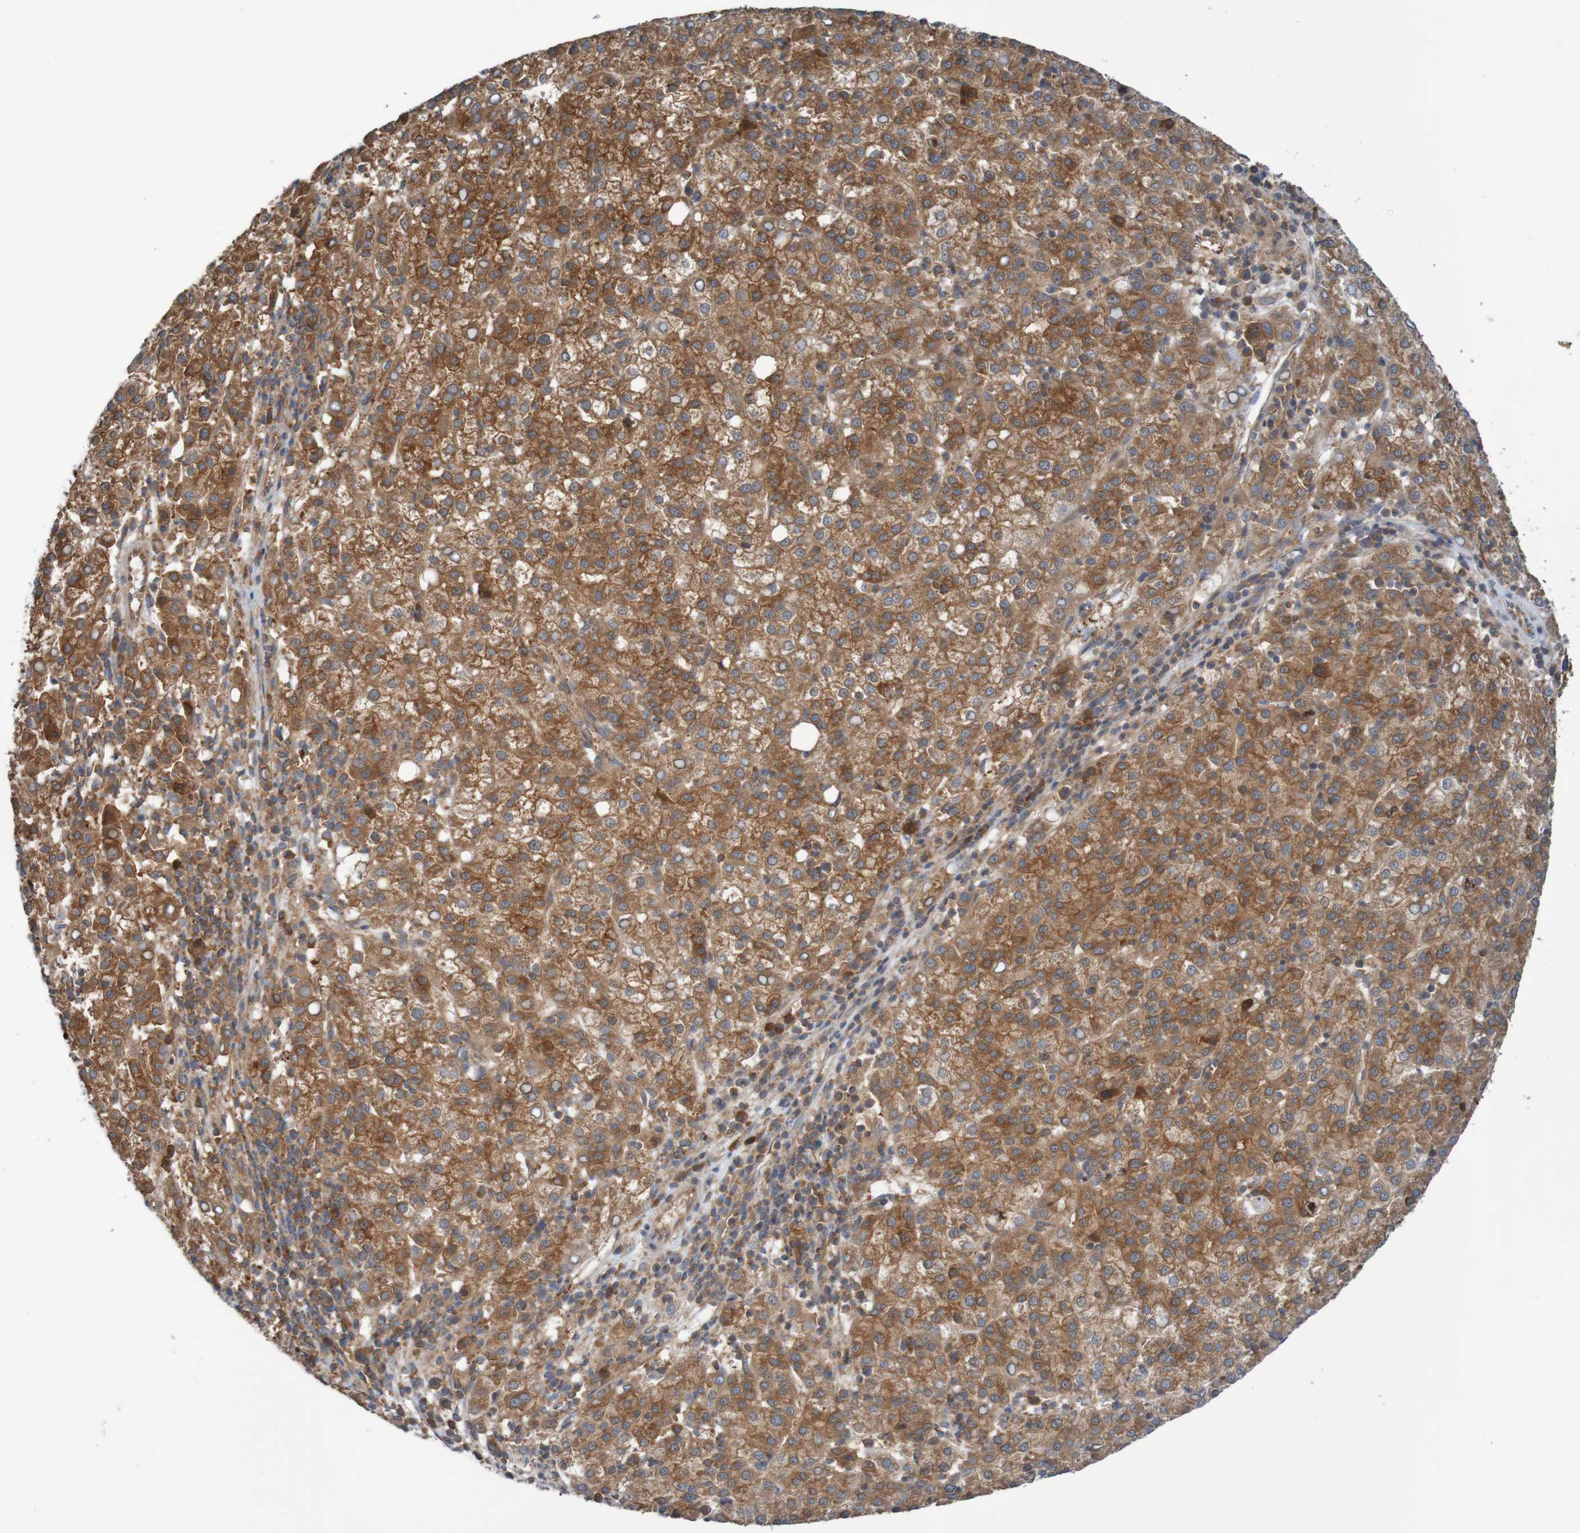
{"staining": {"intensity": "strong", "quantity": "25%-75%", "location": "cytoplasmic/membranous"}, "tissue": "liver cancer", "cell_type": "Tumor cells", "image_type": "cancer", "snomed": [{"axis": "morphology", "description": "Carcinoma, Hepatocellular, NOS"}, {"axis": "topography", "description": "Liver"}], "caption": "Immunohistochemistry (IHC) (DAB) staining of liver cancer (hepatocellular carcinoma) reveals strong cytoplasmic/membranous protein staining in about 25%-75% of tumor cells.", "gene": "LRRC47", "patient": {"sex": "female", "age": 58}}